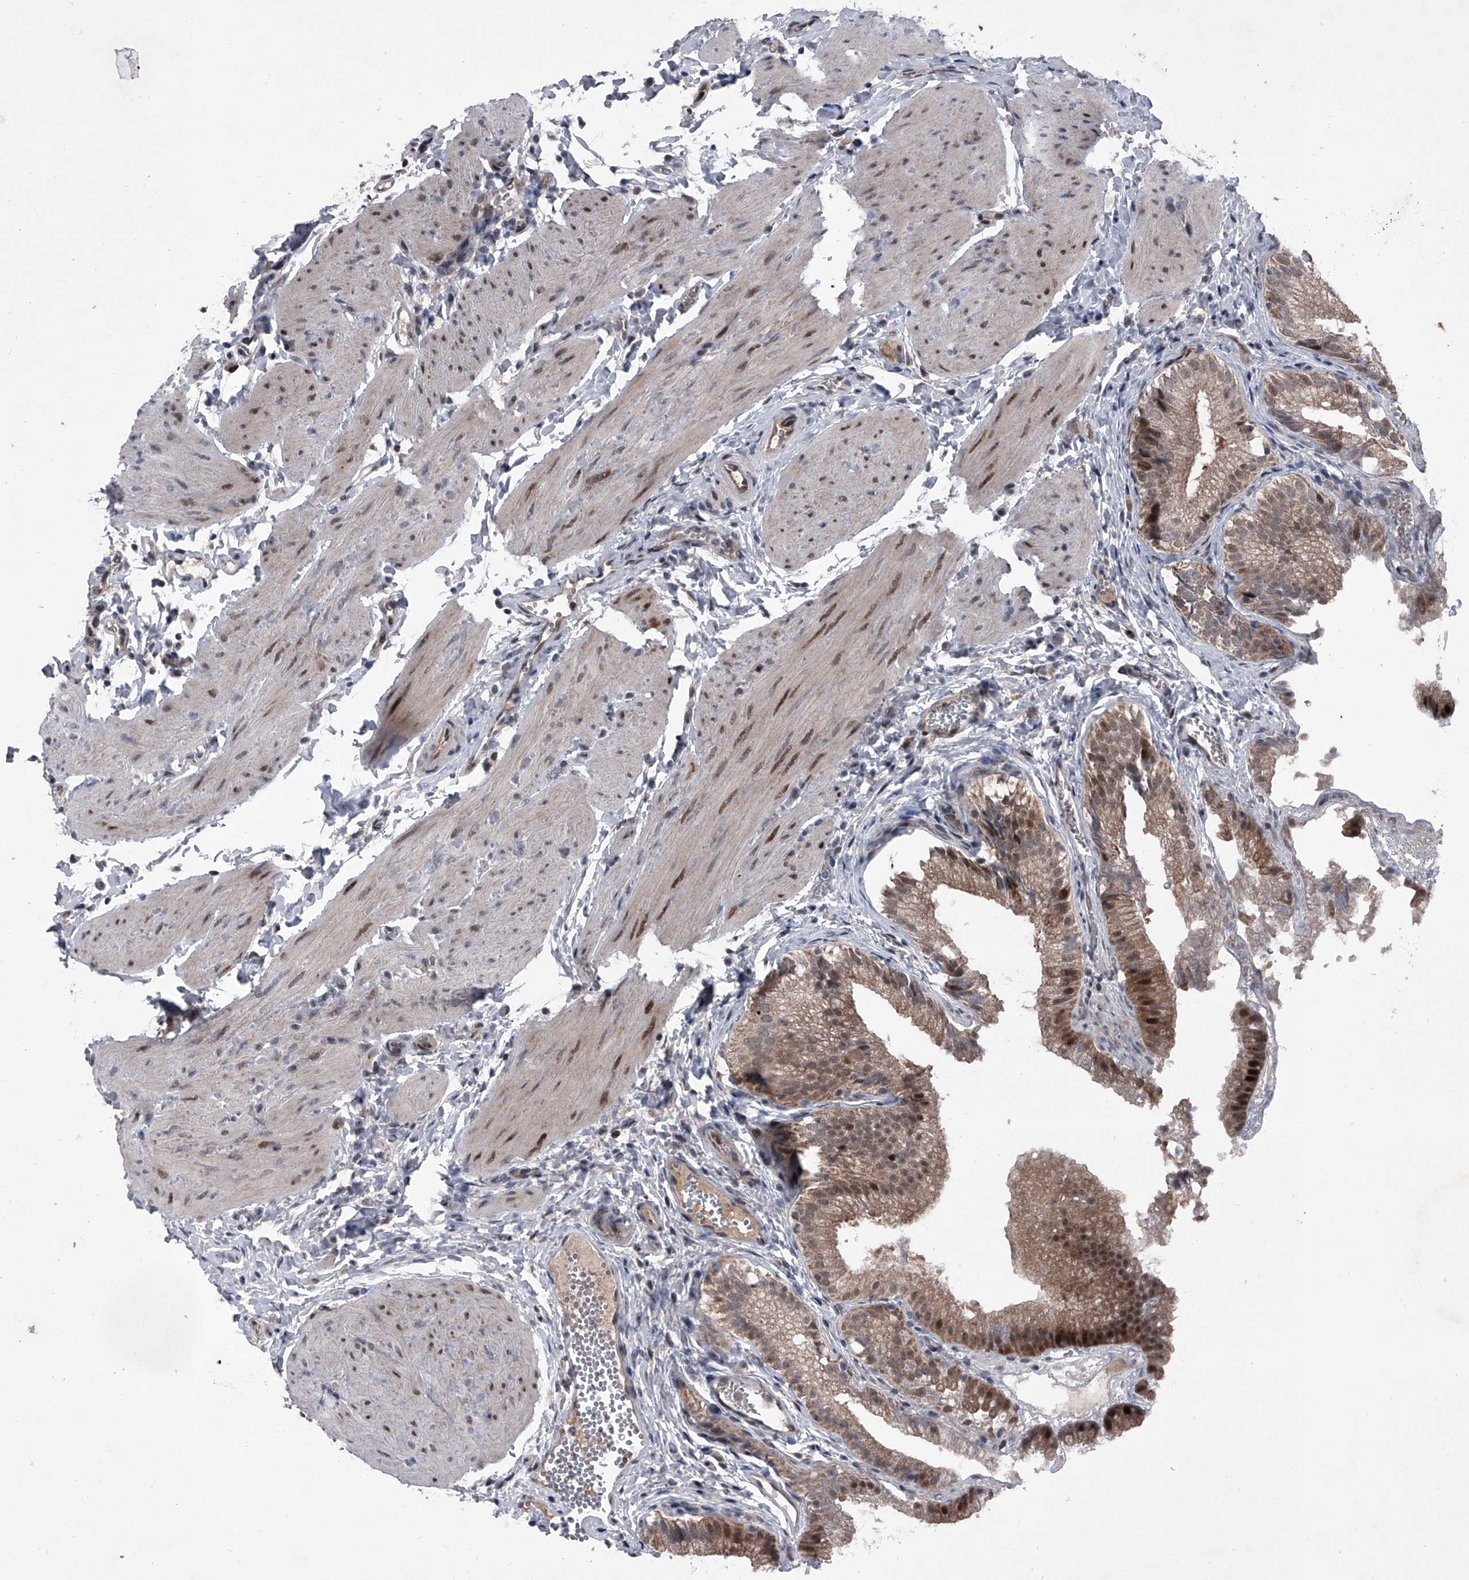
{"staining": {"intensity": "moderate", "quantity": "25%-75%", "location": "cytoplasmic/membranous,nuclear"}, "tissue": "gallbladder", "cell_type": "Glandular cells", "image_type": "normal", "snomed": [{"axis": "morphology", "description": "Normal tissue, NOS"}, {"axis": "topography", "description": "Gallbladder"}], "caption": "Glandular cells reveal medium levels of moderate cytoplasmic/membranous,nuclear expression in approximately 25%-75% of cells in unremarkable gallbladder.", "gene": "ELK4", "patient": {"sex": "female", "age": 30}}